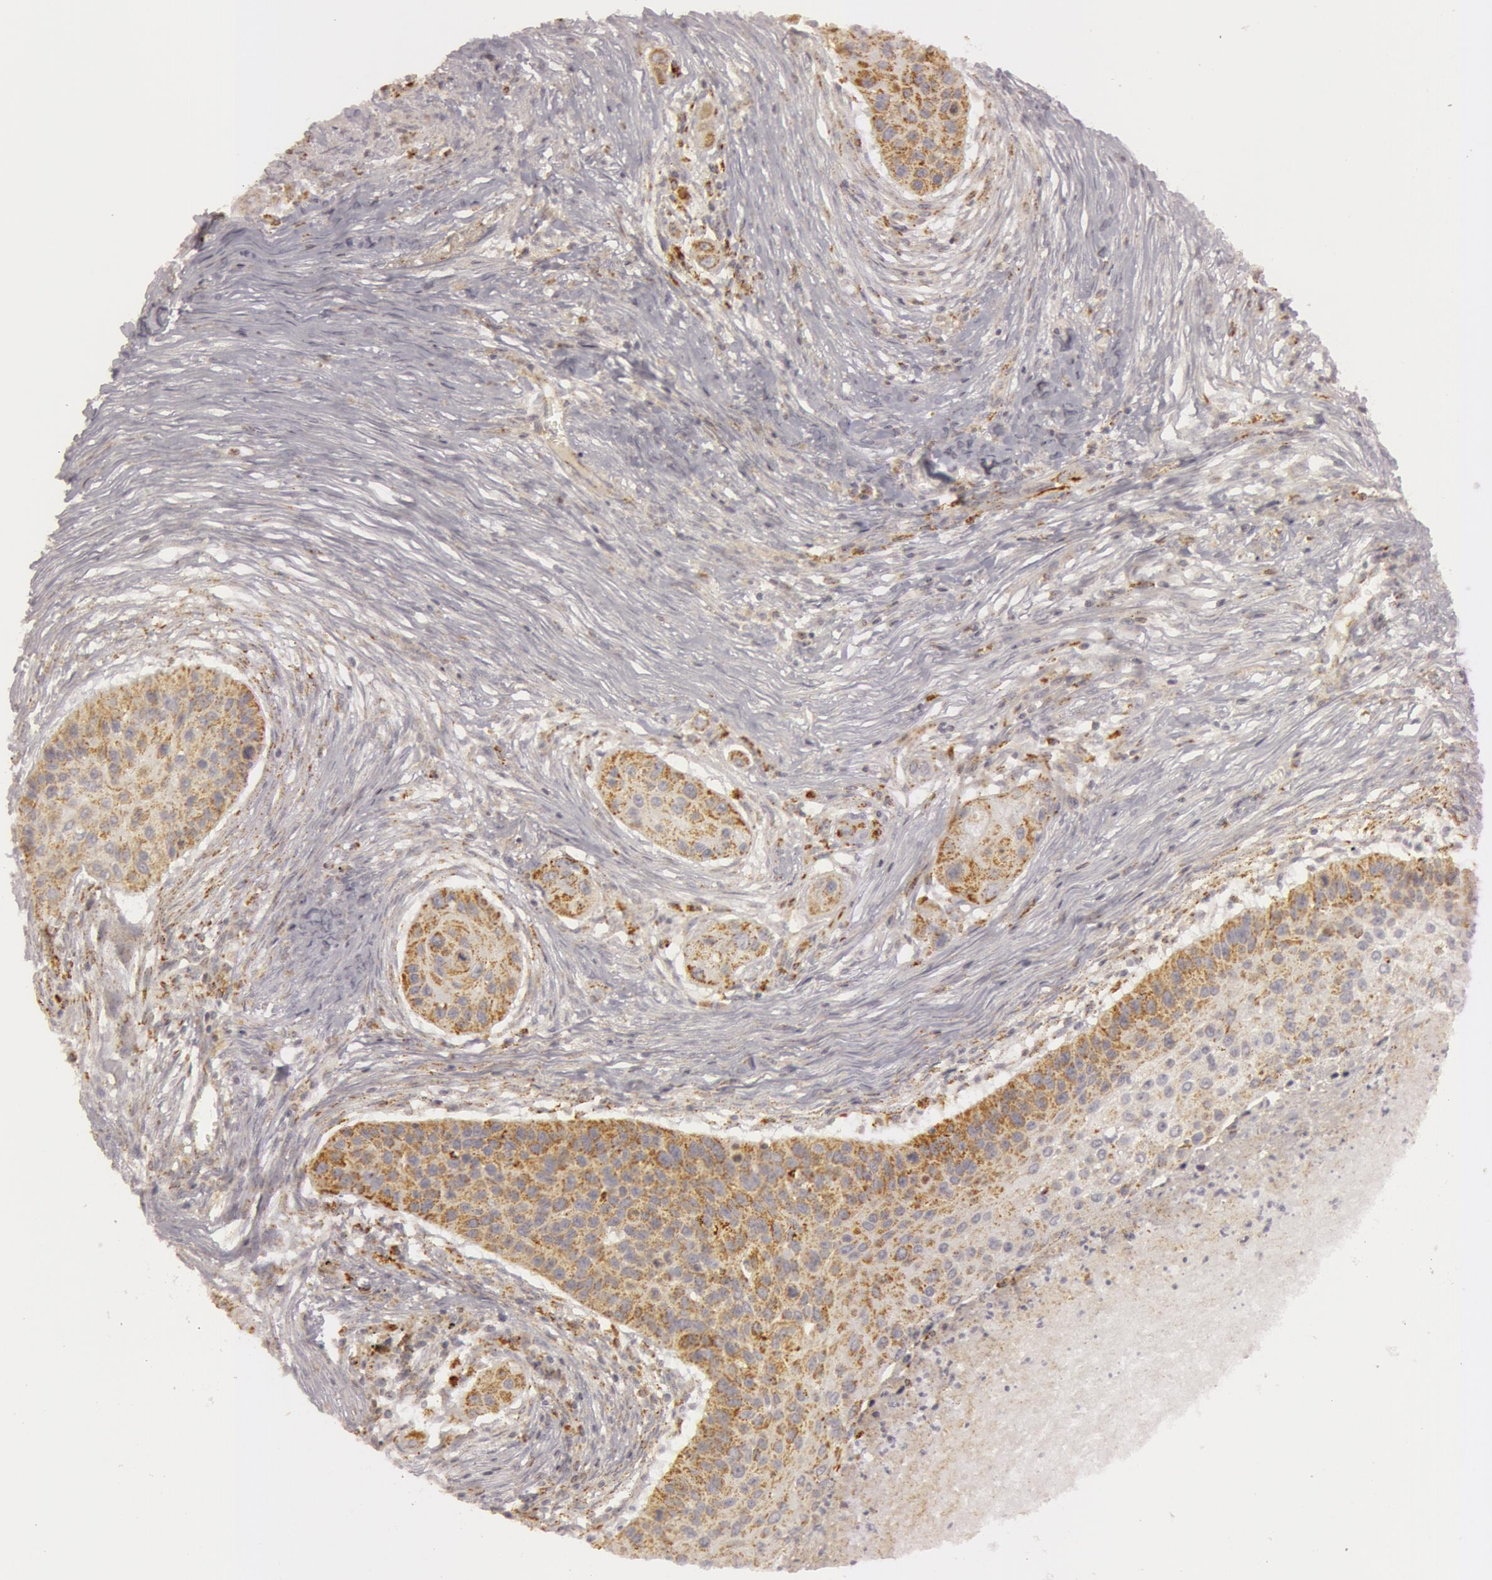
{"staining": {"intensity": "moderate", "quantity": "25%-75%", "location": "cytoplasmic/membranous"}, "tissue": "lung cancer", "cell_type": "Tumor cells", "image_type": "cancer", "snomed": [{"axis": "morphology", "description": "Squamous cell carcinoma, NOS"}, {"axis": "topography", "description": "Lung"}], "caption": "This is a histology image of immunohistochemistry staining of lung cancer, which shows moderate staining in the cytoplasmic/membranous of tumor cells.", "gene": "C7", "patient": {"sex": "male", "age": 71}}